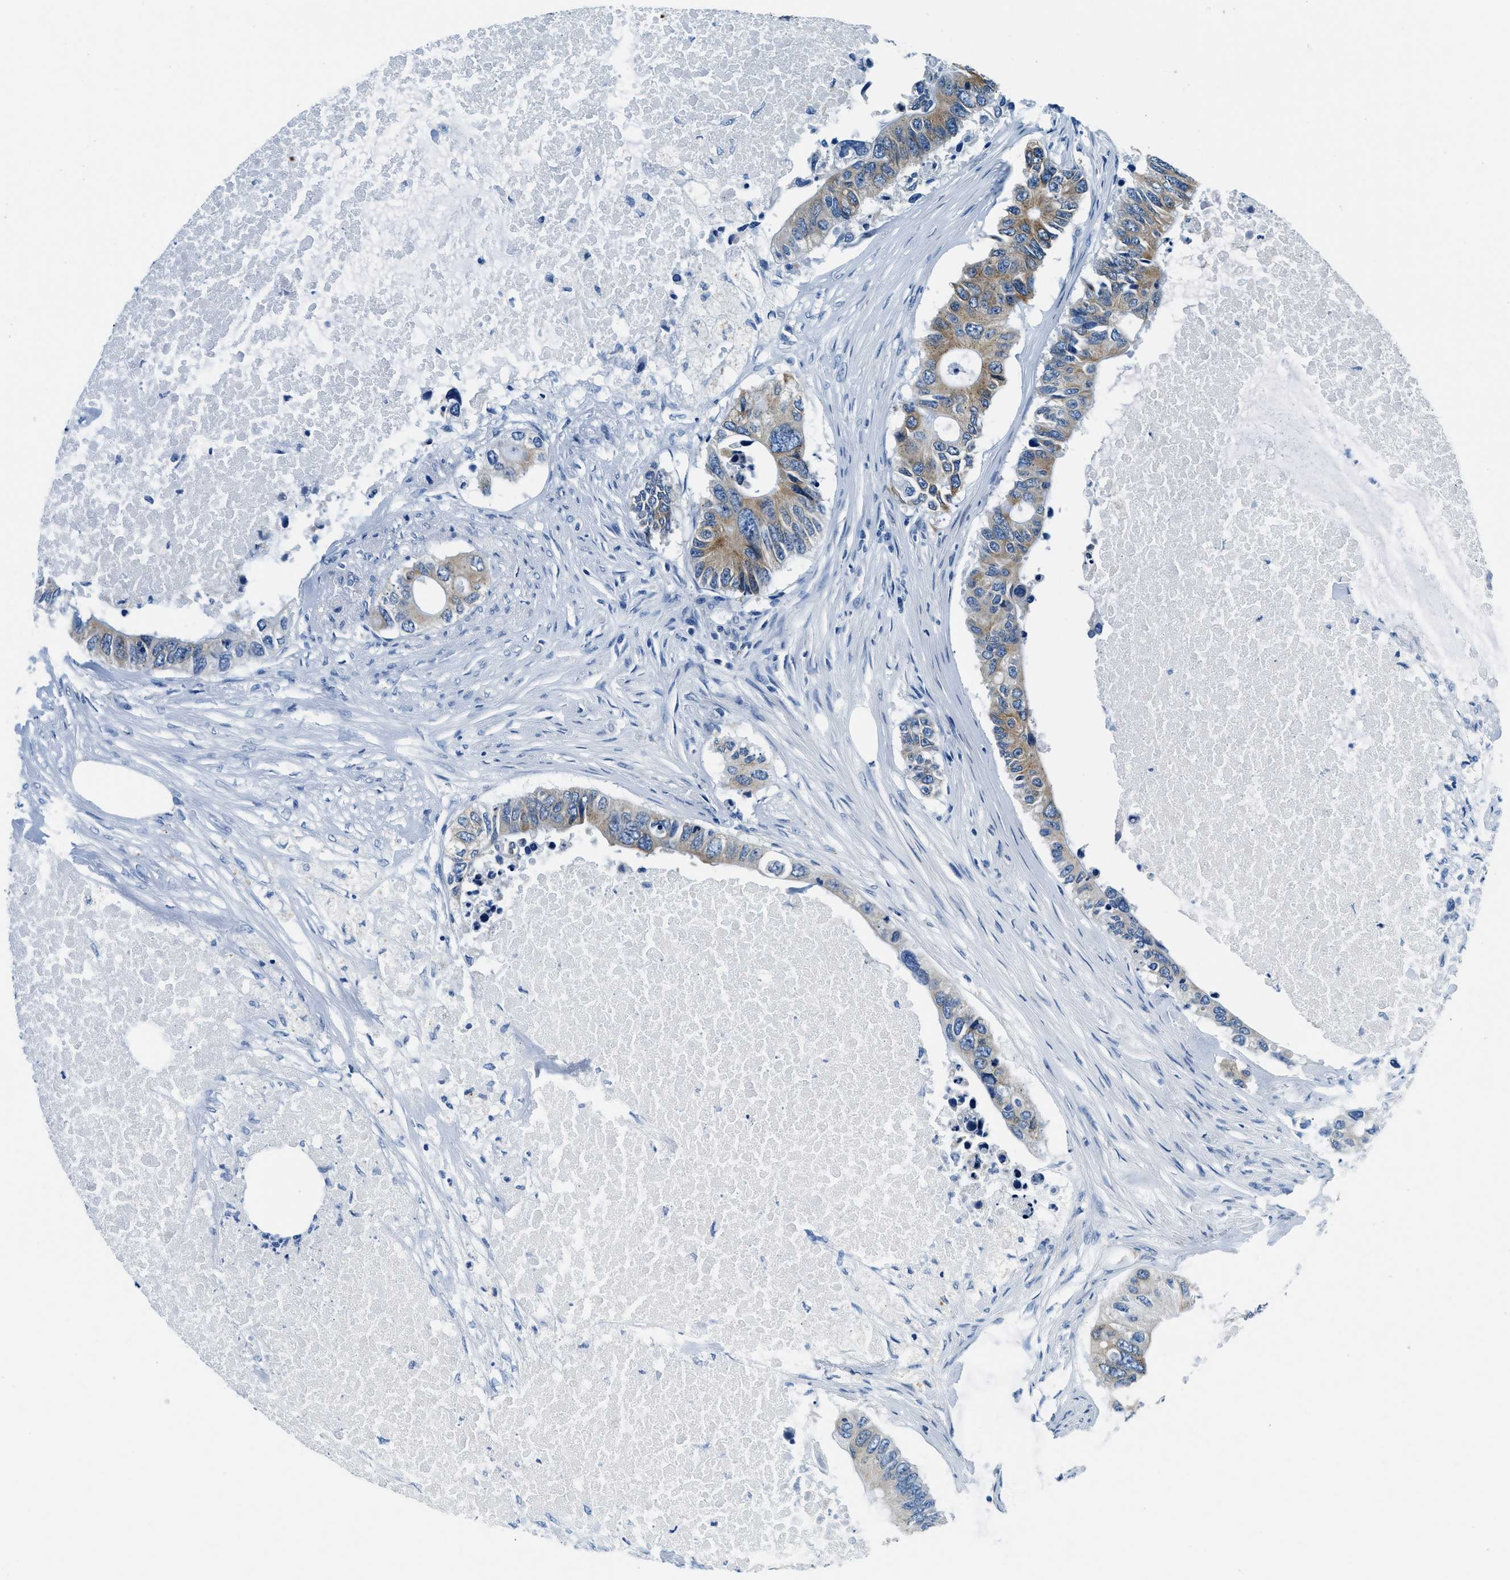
{"staining": {"intensity": "moderate", "quantity": ">75%", "location": "cytoplasmic/membranous"}, "tissue": "colorectal cancer", "cell_type": "Tumor cells", "image_type": "cancer", "snomed": [{"axis": "morphology", "description": "Adenocarcinoma, NOS"}, {"axis": "topography", "description": "Colon"}], "caption": "Moderate cytoplasmic/membranous staining is present in about >75% of tumor cells in colorectal adenocarcinoma.", "gene": "UBAC2", "patient": {"sex": "male", "age": 71}}